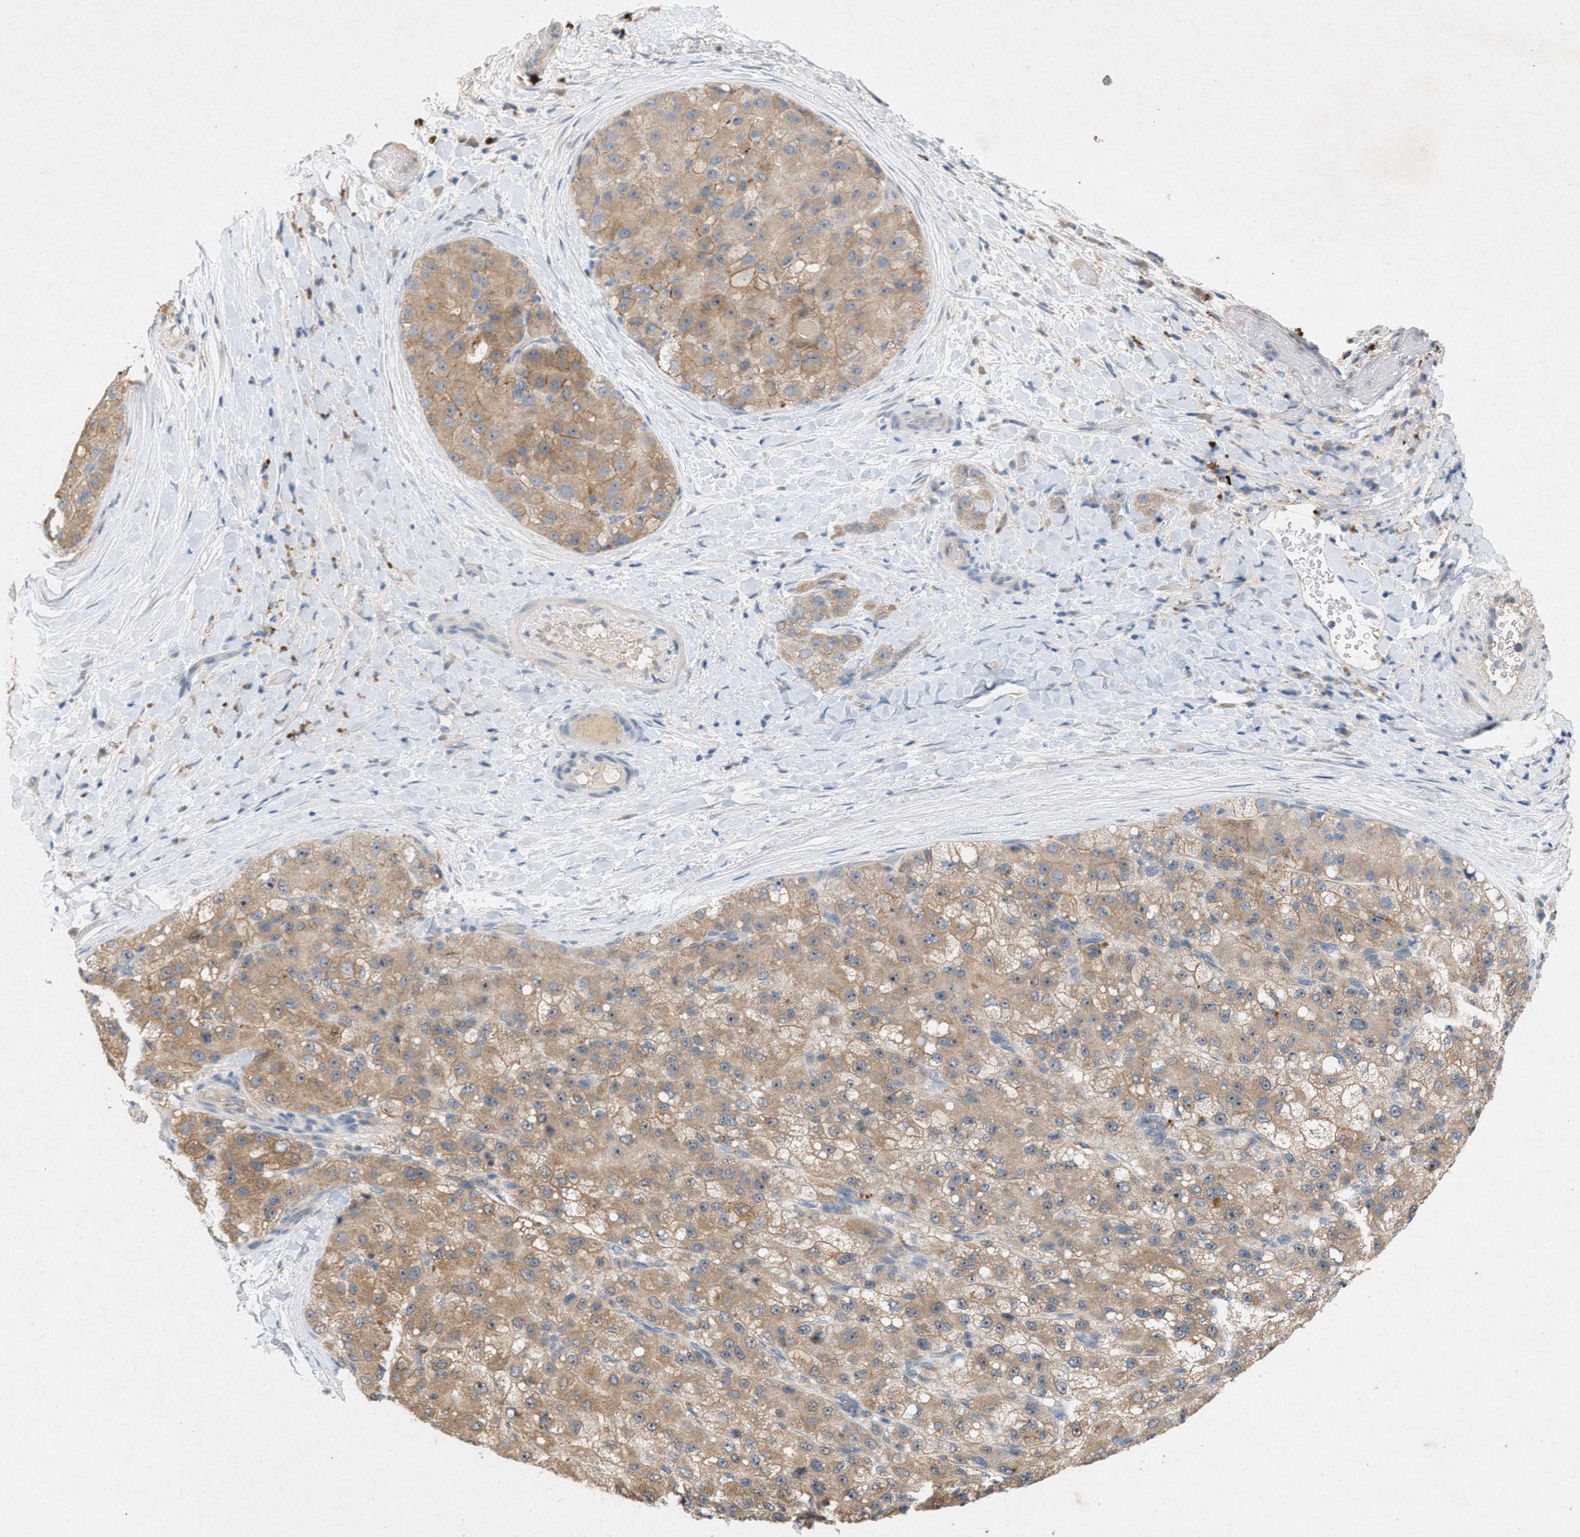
{"staining": {"intensity": "weak", "quantity": ">75%", "location": "cytoplasmic/membranous"}, "tissue": "liver cancer", "cell_type": "Tumor cells", "image_type": "cancer", "snomed": [{"axis": "morphology", "description": "Carcinoma, Hepatocellular, NOS"}, {"axis": "topography", "description": "Liver"}], "caption": "A brown stain highlights weak cytoplasmic/membranous positivity of a protein in liver cancer tumor cells. (DAB (3,3'-diaminobenzidine) IHC, brown staining for protein, blue staining for nuclei).", "gene": "DCAF7", "patient": {"sex": "male", "age": 80}}